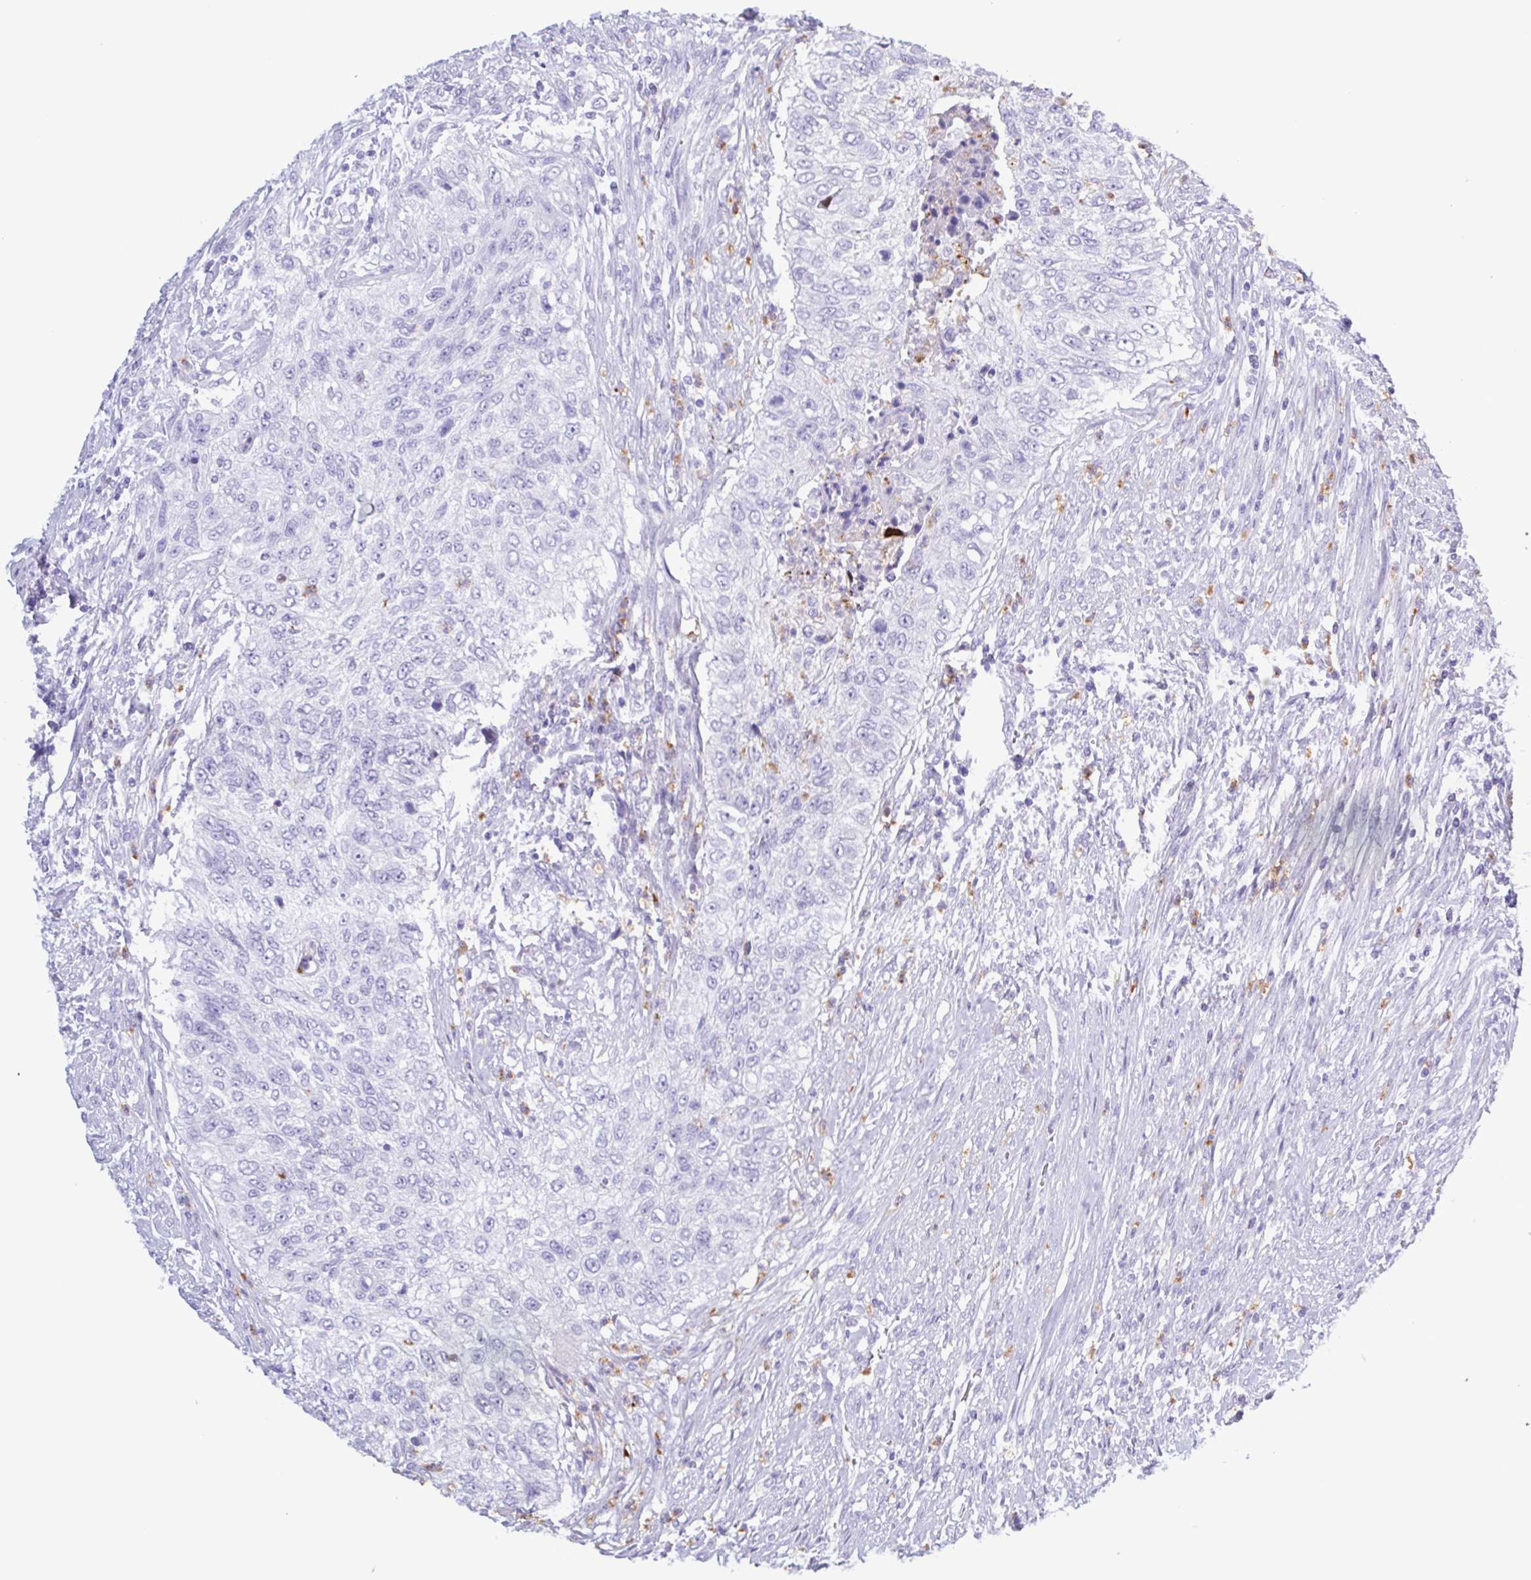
{"staining": {"intensity": "negative", "quantity": "none", "location": "none"}, "tissue": "urothelial cancer", "cell_type": "Tumor cells", "image_type": "cancer", "snomed": [{"axis": "morphology", "description": "Urothelial carcinoma, High grade"}, {"axis": "topography", "description": "Urinary bladder"}], "caption": "High power microscopy photomicrograph of an IHC micrograph of urothelial cancer, revealing no significant expression in tumor cells.", "gene": "LTF", "patient": {"sex": "female", "age": 60}}